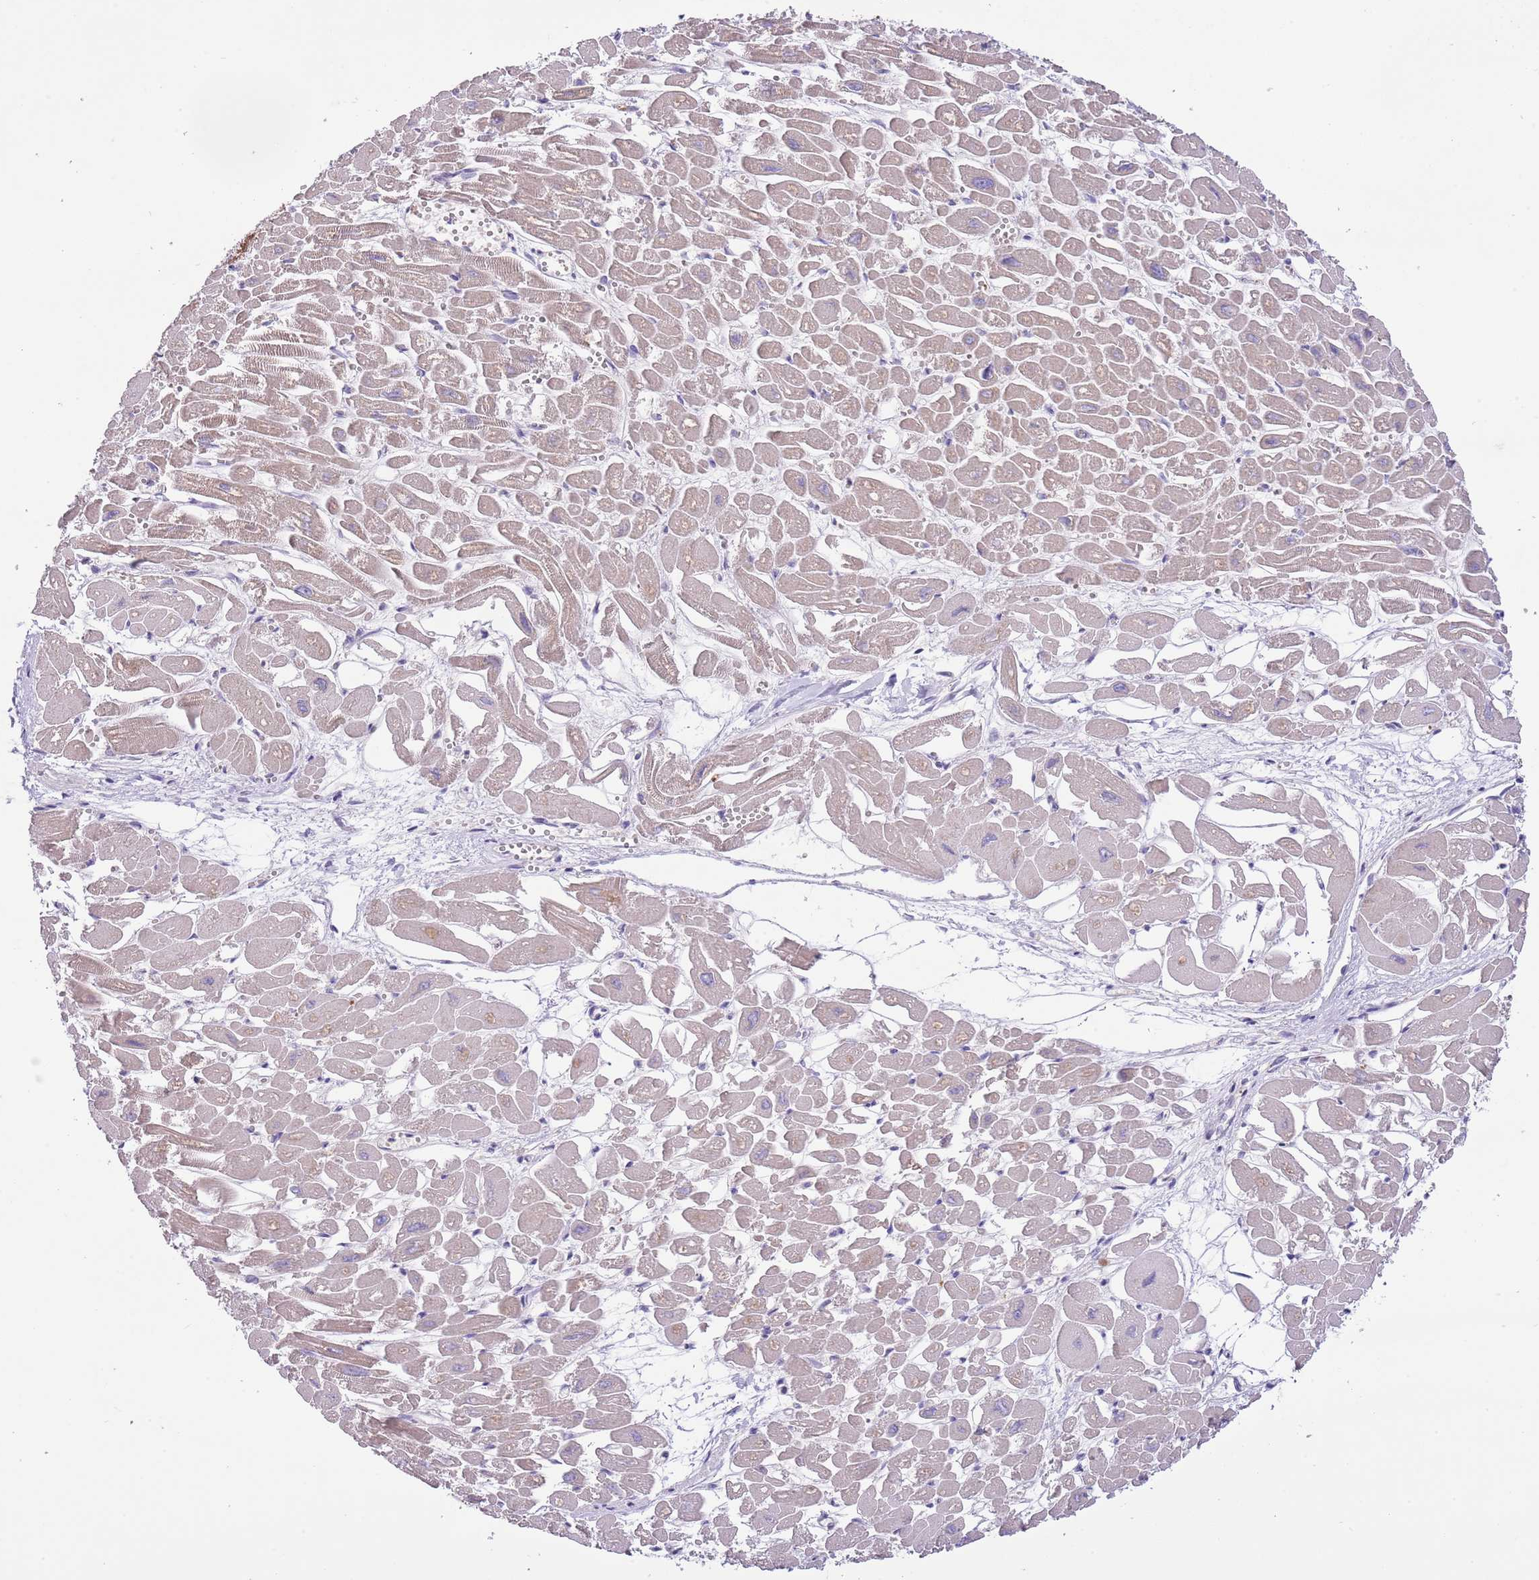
{"staining": {"intensity": "moderate", "quantity": "25%-75%", "location": "cytoplasmic/membranous"}, "tissue": "heart muscle", "cell_type": "Cardiomyocytes", "image_type": "normal", "snomed": [{"axis": "morphology", "description": "Normal tissue, NOS"}, {"axis": "topography", "description": "Heart"}], "caption": "This micrograph shows normal heart muscle stained with IHC to label a protein in brown. The cytoplasmic/membranous of cardiomyocytes show moderate positivity for the protein. Nuclei are counter-stained blue.", "gene": "GALK2", "patient": {"sex": "male", "age": 54}}